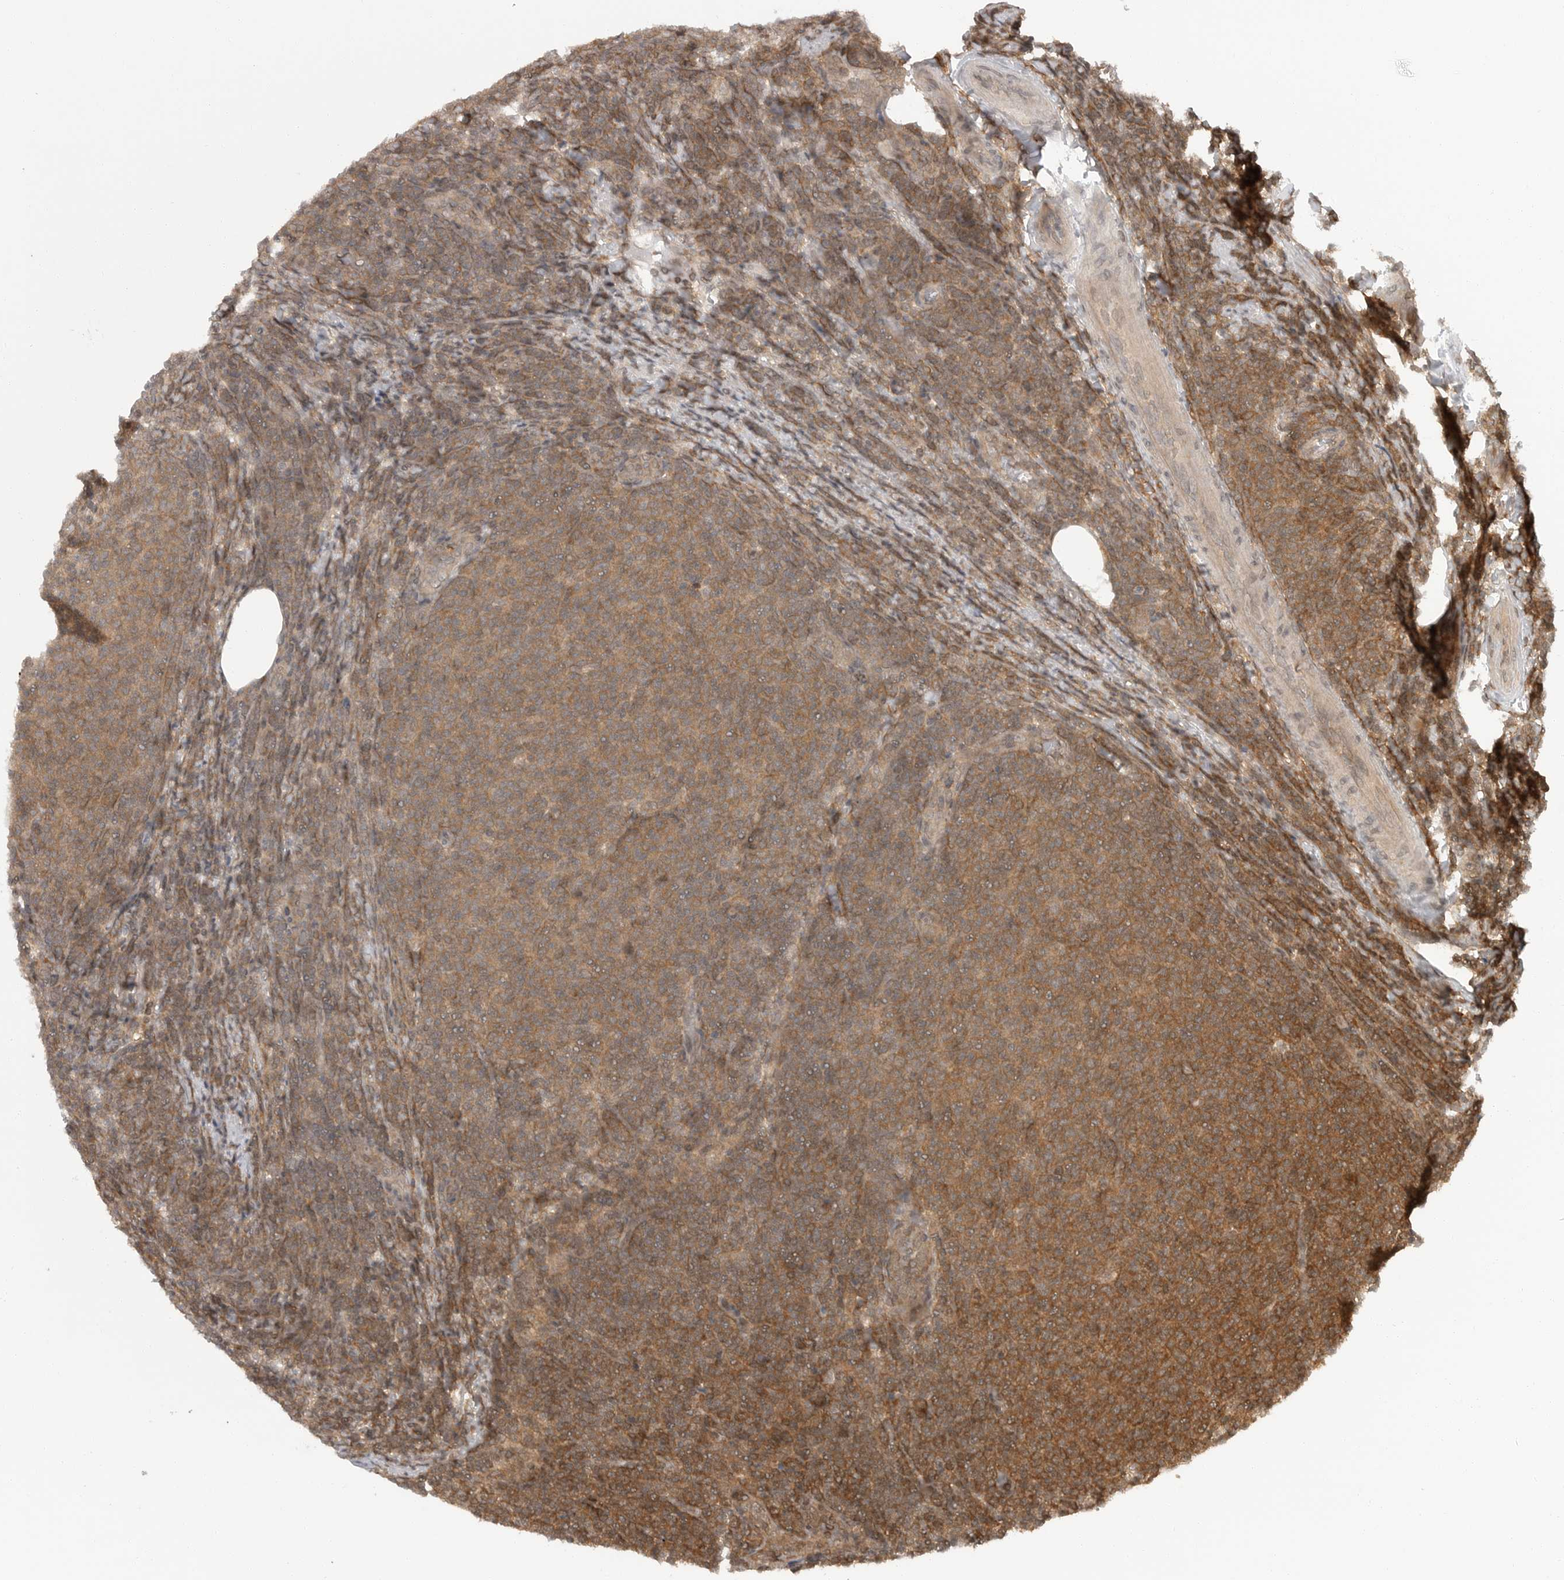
{"staining": {"intensity": "moderate", "quantity": ">75%", "location": "cytoplasmic/membranous"}, "tissue": "lymphoma", "cell_type": "Tumor cells", "image_type": "cancer", "snomed": [{"axis": "morphology", "description": "Malignant lymphoma, non-Hodgkin's type, Low grade"}, {"axis": "topography", "description": "Lymph node"}], "caption": "A medium amount of moderate cytoplasmic/membranous staining is present in approximately >75% of tumor cells in lymphoma tissue. Immunohistochemistry (ihc) stains the protein of interest in brown and the nuclei are stained blue.", "gene": "SZRD1", "patient": {"sex": "male", "age": 66}}